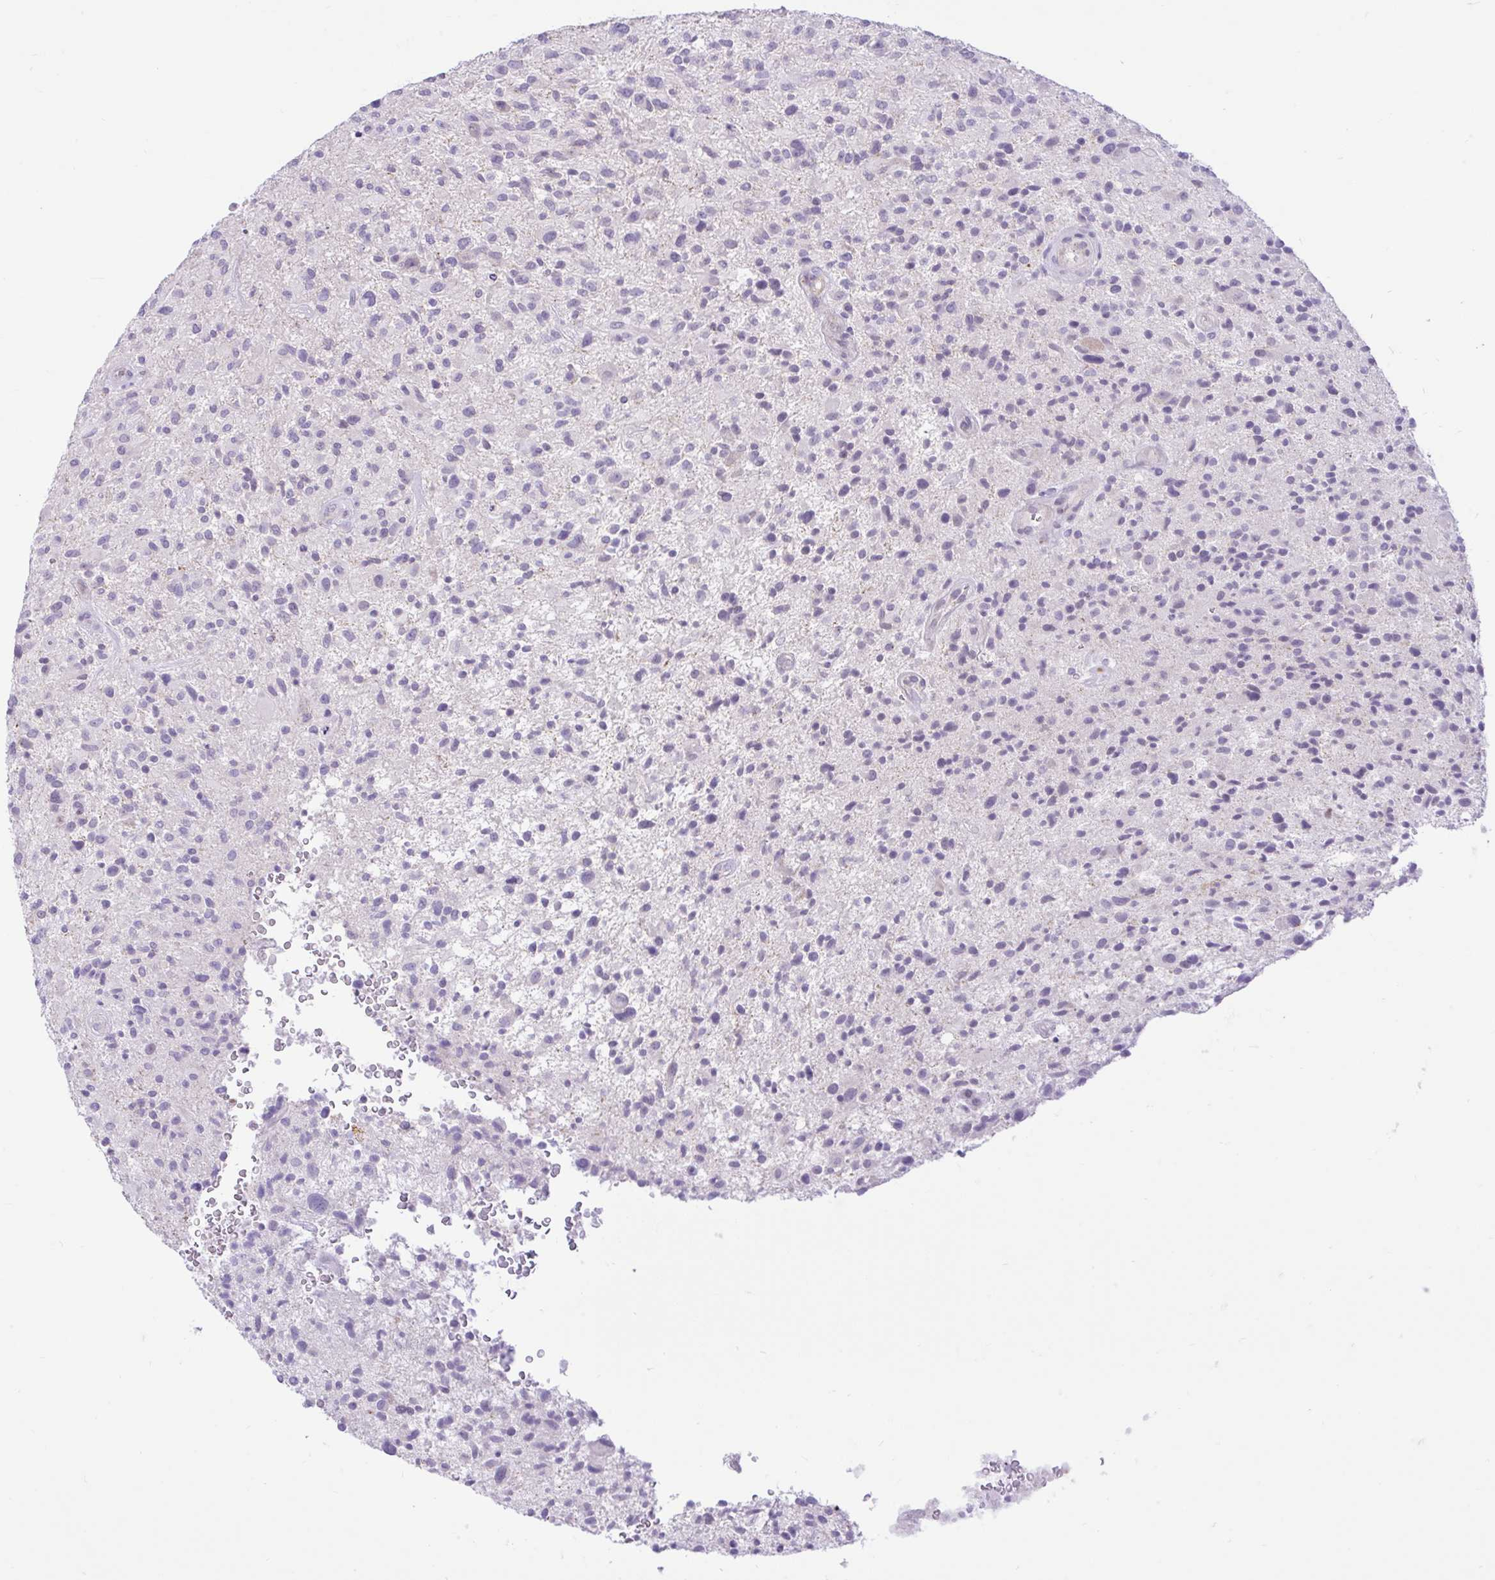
{"staining": {"intensity": "negative", "quantity": "none", "location": "none"}, "tissue": "glioma", "cell_type": "Tumor cells", "image_type": "cancer", "snomed": [{"axis": "morphology", "description": "Glioma, malignant, High grade"}, {"axis": "topography", "description": "Brain"}], "caption": "Tumor cells are negative for brown protein staining in glioma.", "gene": "ZNF101", "patient": {"sex": "male", "age": 47}}